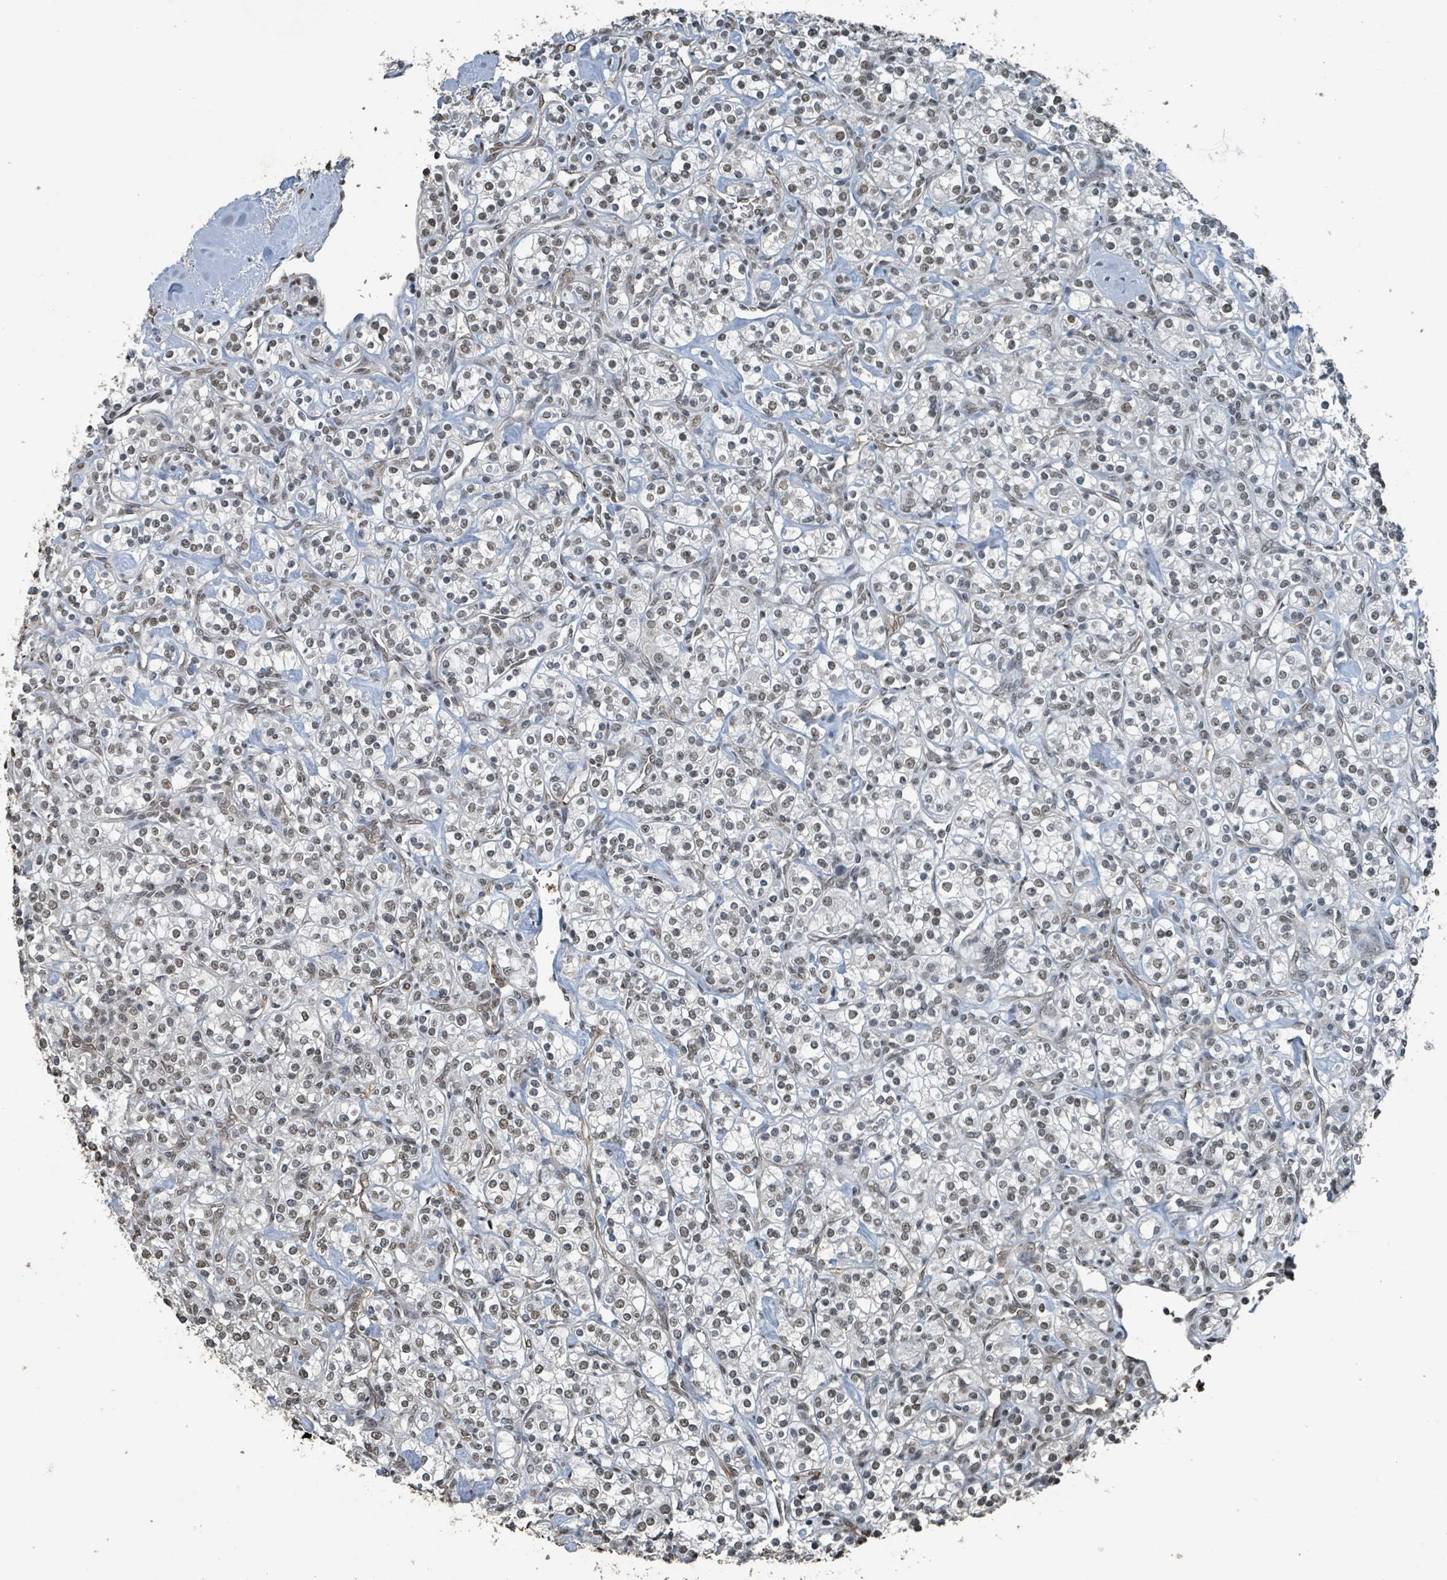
{"staining": {"intensity": "weak", "quantity": ">75%", "location": "nuclear"}, "tissue": "renal cancer", "cell_type": "Tumor cells", "image_type": "cancer", "snomed": [{"axis": "morphology", "description": "Adenocarcinoma, NOS"}, {"axis": "topography", "description": "Kidney"}], "caption": "Immunohistochemical staining of human adenocarcinoma (renal) demonstrates weak nuclear protein staining in about >75% of tumor cells. (Stains: DAB (3,3'-diaminobenzidine) in brown, nuclei in blue, Microscopy: brightfield microscopy at high magnification).", "gene": "PHIP", "patient": {"sex": "male", "age": 77}}